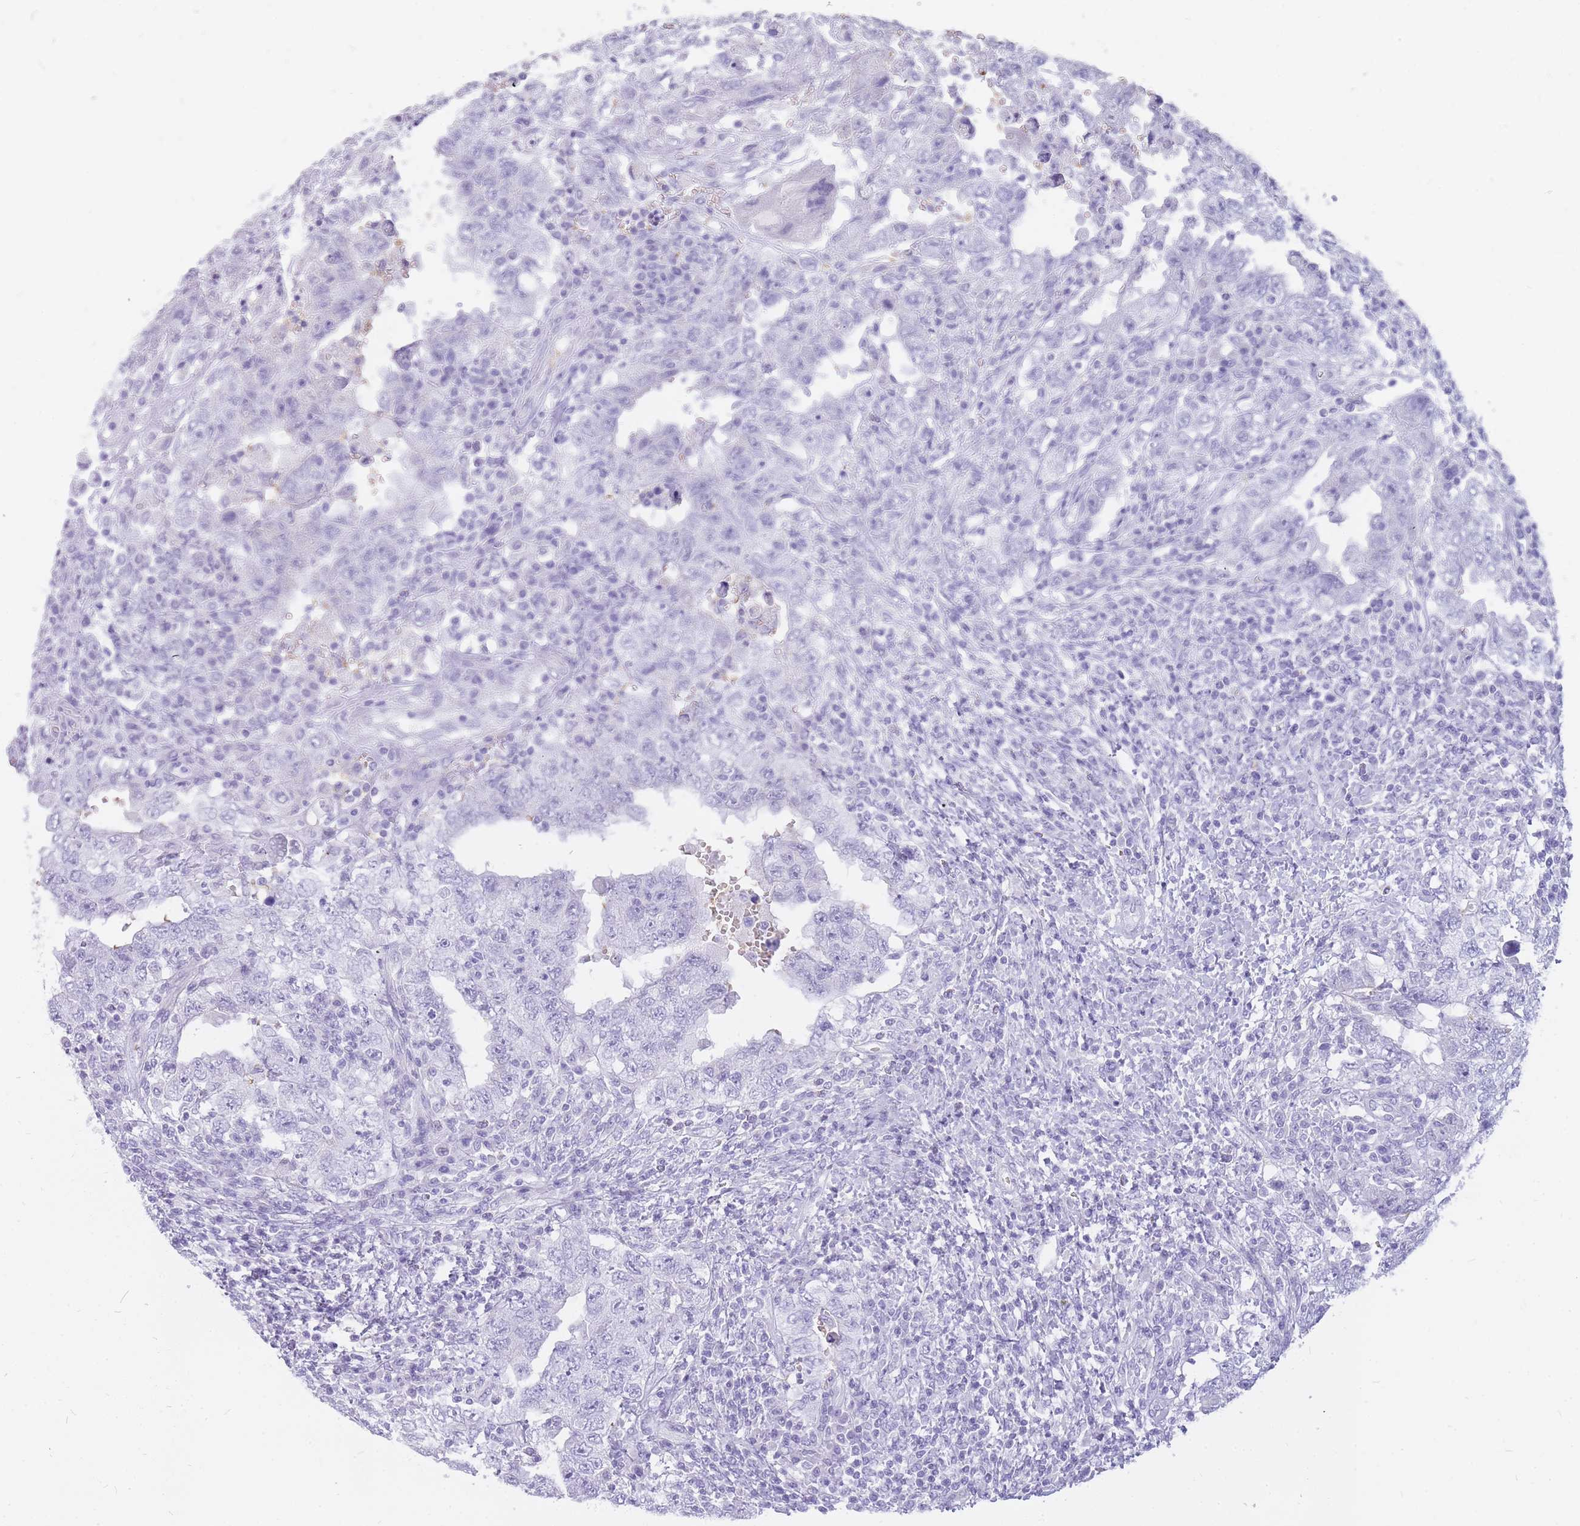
{"staining": {"intensity": "negative", "quantity": "none", "location": "none"}, "tissue": "testis cancer", "cell_type": "Tumor cells", "image_type": "cancer", "snomed": [{"axis": "morphology", "description": "Carcinoma, Embryonal, NOS"}, {"axis": "topography", "description": "Testis"}], "caption": "IHC histopathology image of neoplastic tissue: testis cancer stained with DAB displays no significant protein expression in tumor cells.", "gene": "INS", "patient": {"sex": "male", "age": 26}}